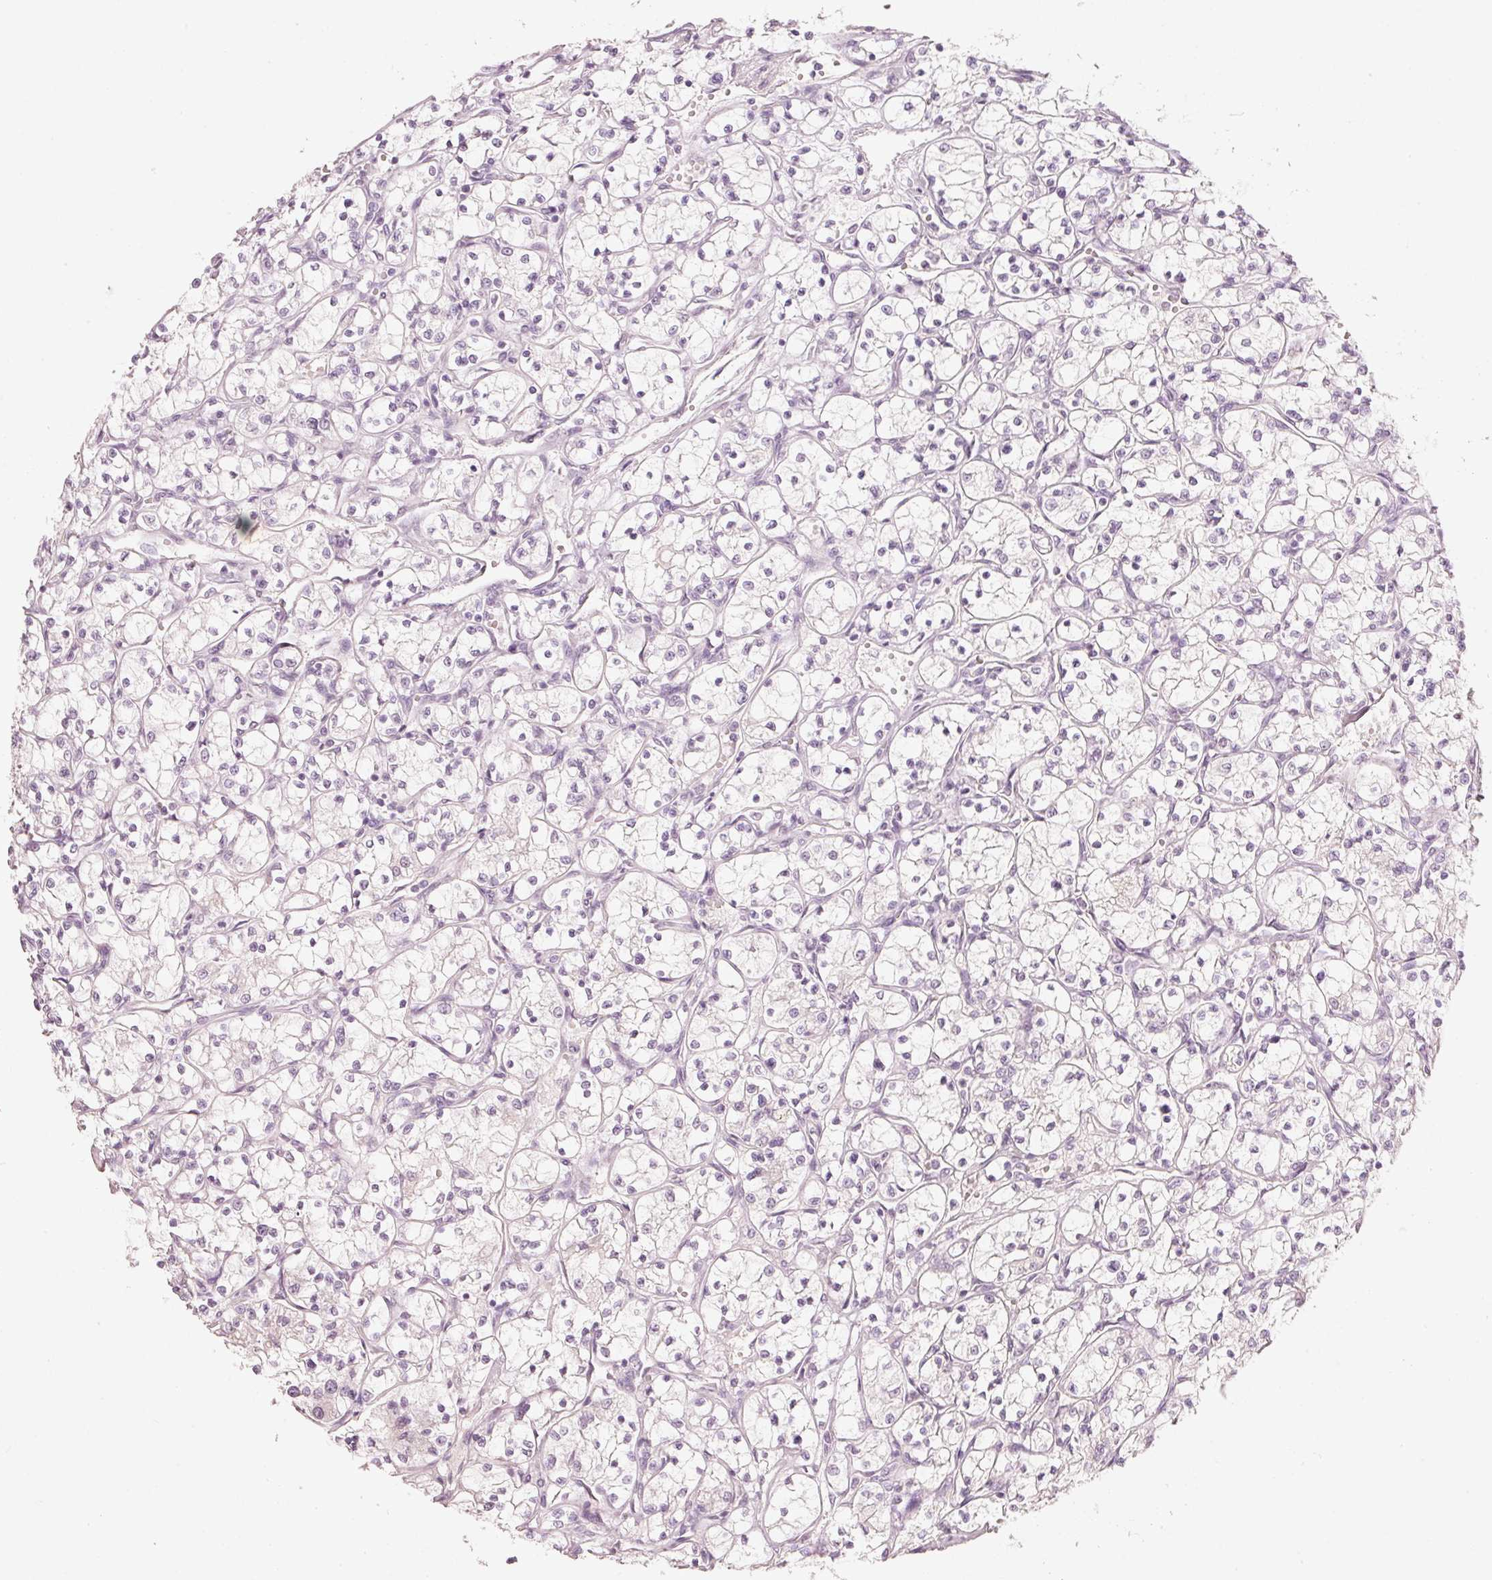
{"staining": {"intensity": "negative", "quantity": "none", "location": "none"}, "tissue": "renal cancer", "cell_type": "Tumor cells", "image_type": "cancer", "snomed": [{"axis": "morphology", "description": "Adenocarcinoma, NOS"}, {"axis": "topography", "description": "Kidney"}], "caption": "Tumor cells are negative for brown protein staining in renal cancer. (DAB IHC, high magnification).", "gene": "STEAP1", "patient": {"sex": "female", "age": 69}}